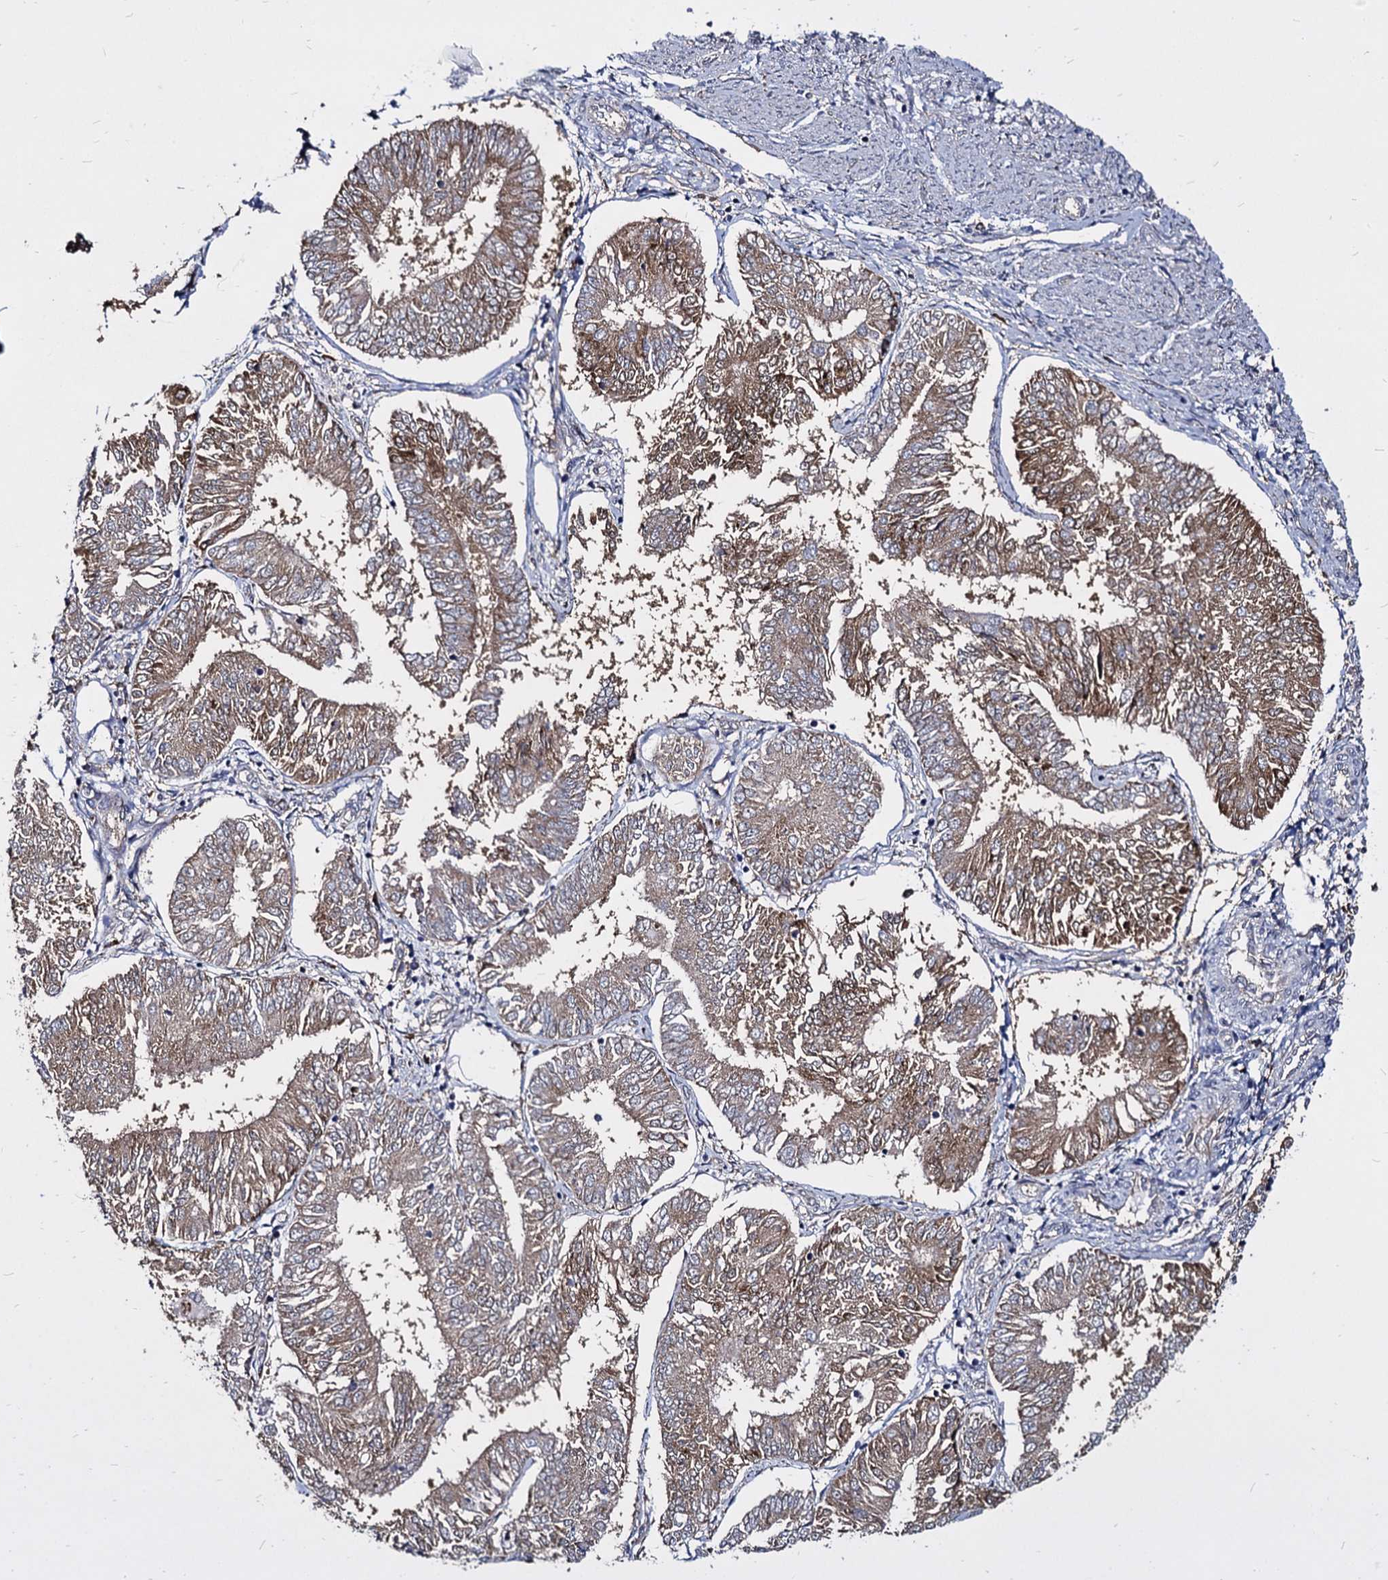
{"staining": {"intensity": "moderate", "quantity": ">75%", "location": "cytoplasmic/membranous"}, "tissue": "endometrial cancer", "cell_type": "Tumor cells", "image_type": "cancer", "snomed": [{"axis": "morphology", "description": "Adenocarcinoma, NOS"}, {"axis": "topography", "description": "Endometrium"}], "caption": "This image shows endometrial cancer stained with immunohistochemistry (IHC) to label a protein in brown. The cytoplasmic/membranous of tumor cells show moderate positivity for the protein. Nuclei are counter-stained blue.", "gene": "NME1", "patient": {"sex": "female", "age": 58}}